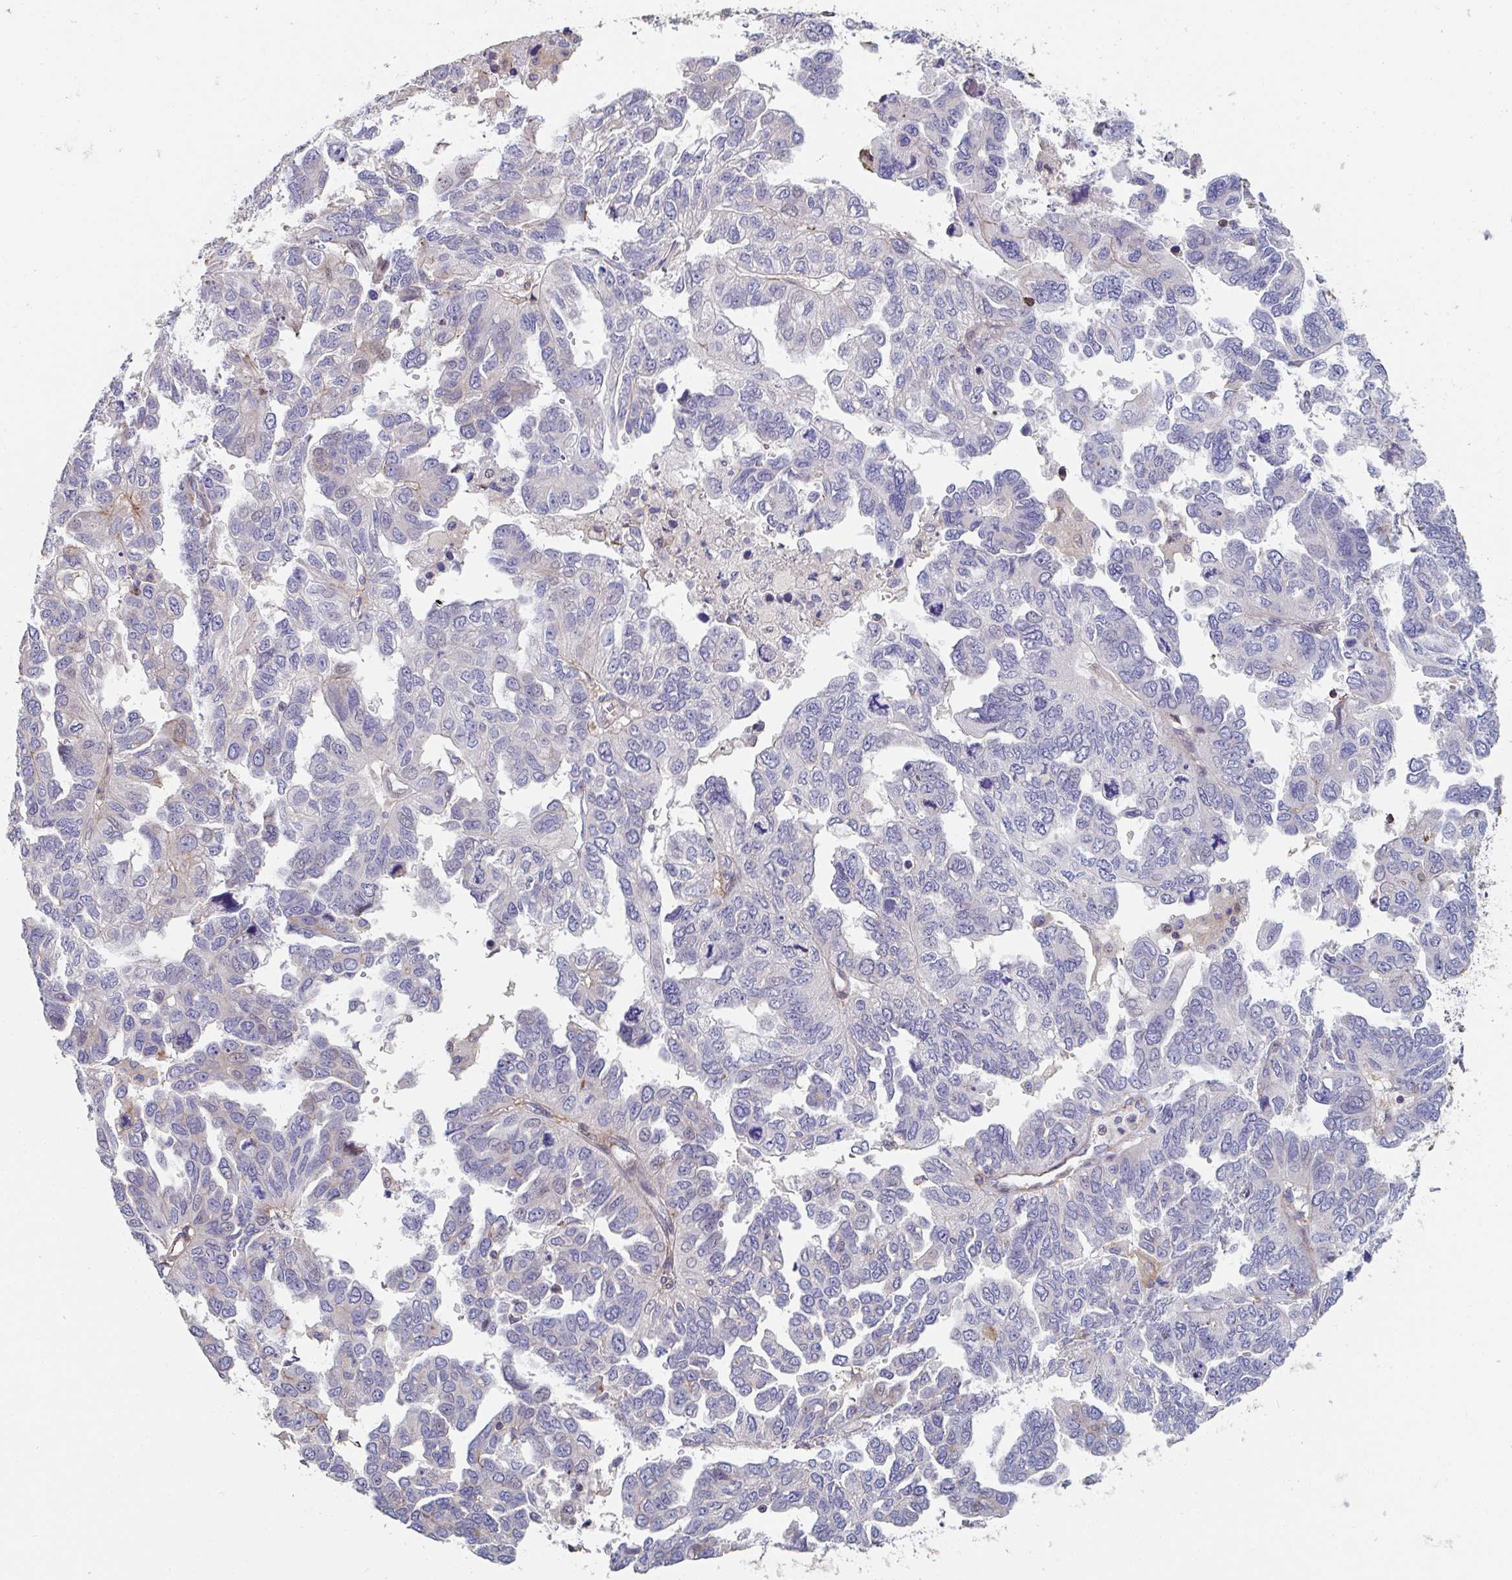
{"staining": {"intensity": "negative", "quantity": "none", "location": "none"}, "tissue": "ovarian cancer", "cell_type": "Tumor cells", "image_type": "cancer", "snomed": [{"axis": "morphology", "description": "Cystadenocarcinoma, serous, NOS"}, {"axis": "topography", "description": "Ovary"}], "caption": "Immunohistochemical staining of serous cystadenocarcinoma (ovarian) shows no significant staining in tumor cells.", "gene": "FZD2", "patient": {"sex": "female", "age": 53}}